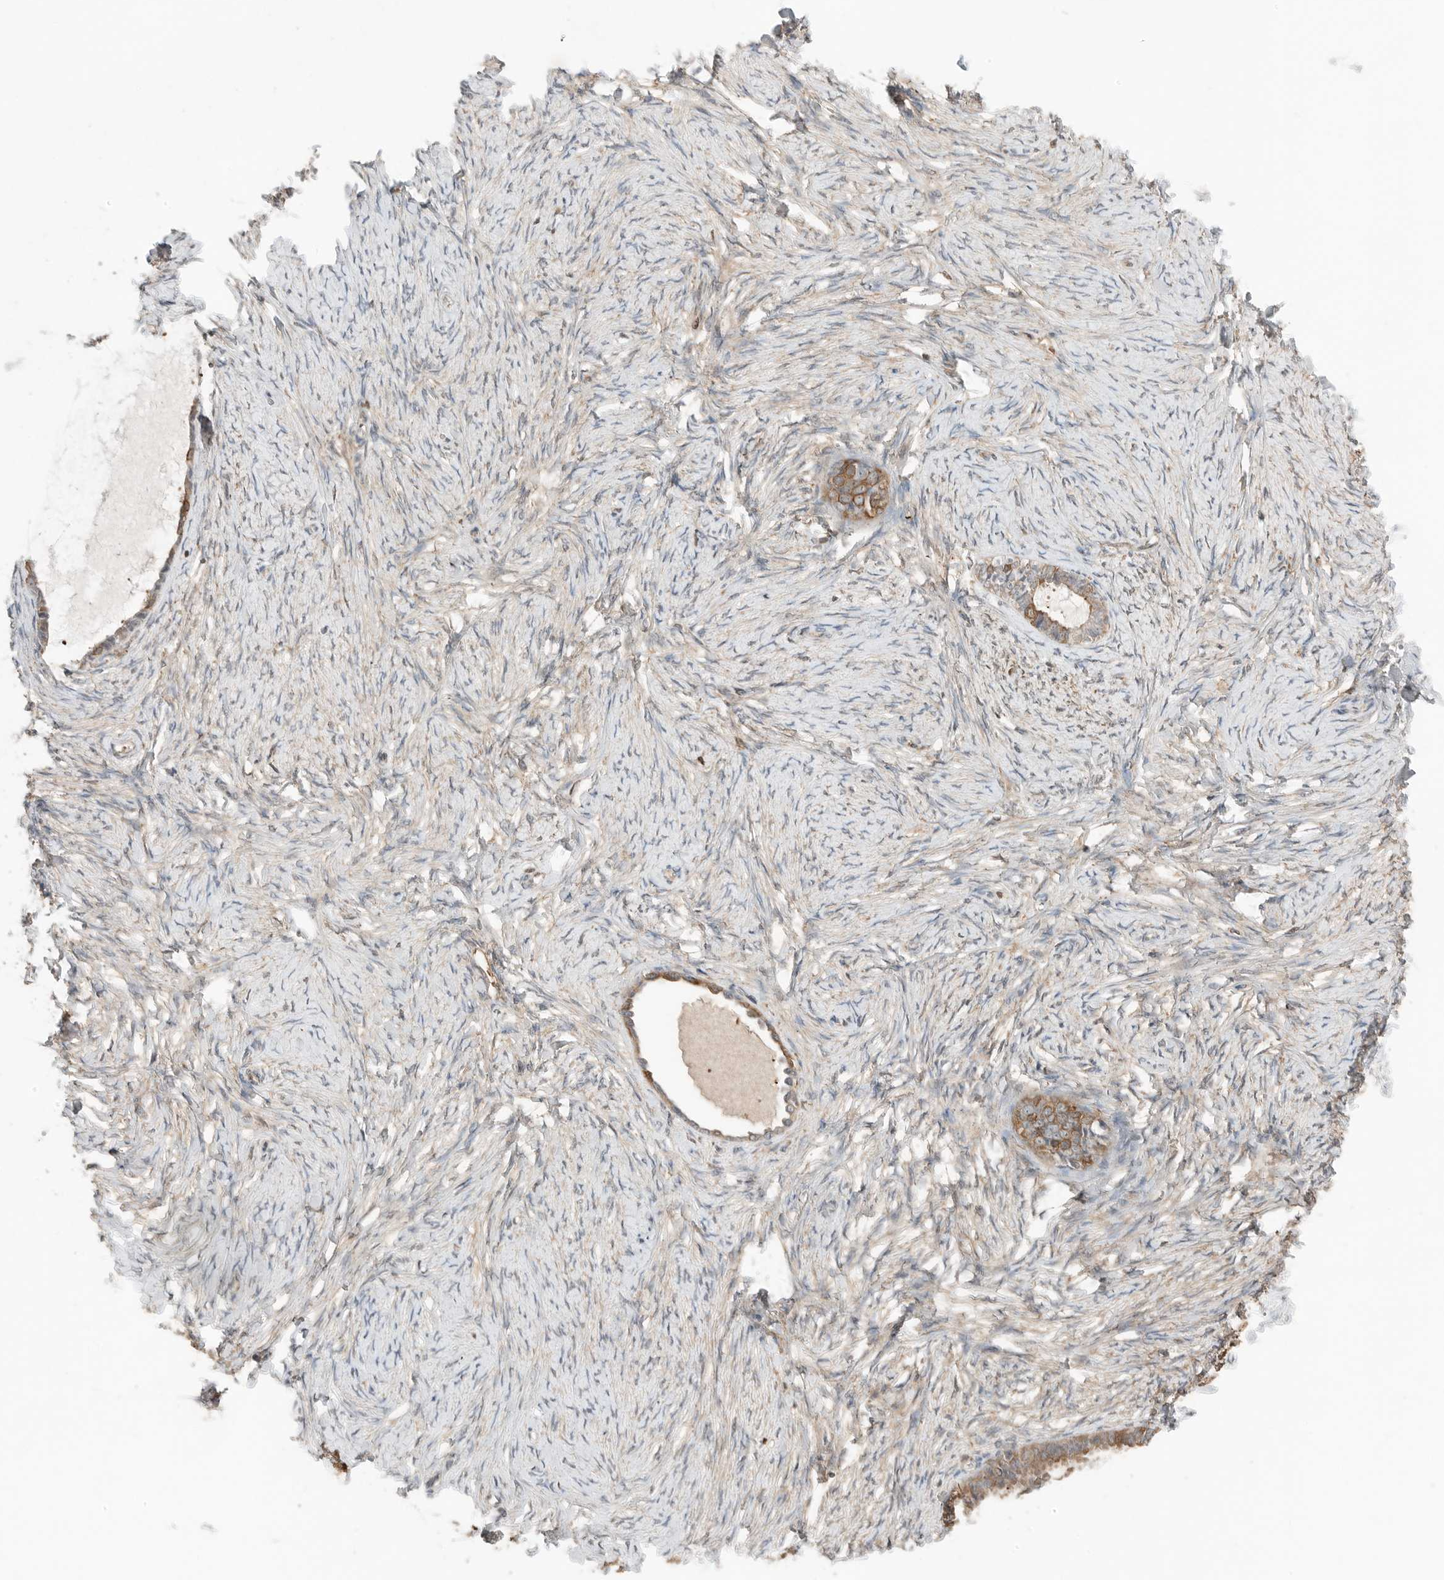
{"staining": {"intensity": "moderate", "quantity": ">75%", "location": "cytoplasmic/membranous"}, "tissue": "ovarian cancer", "cell_type": "Tumor cells", "image_type": "cancer", "snomed": [{"axis": "morphology", "description": "Cystadenocarcinoma, serous, NOS"}, {"axis": "topography", "description": "Ovary"}], "caption": "Human ovarian cancer stained with a brown dye displays moderate cytoplasmic/membranous positive expression in about >75% of tumor cells.", "gene": "XPNPEP1", "patient": {"sex": "female", "age": 79}}